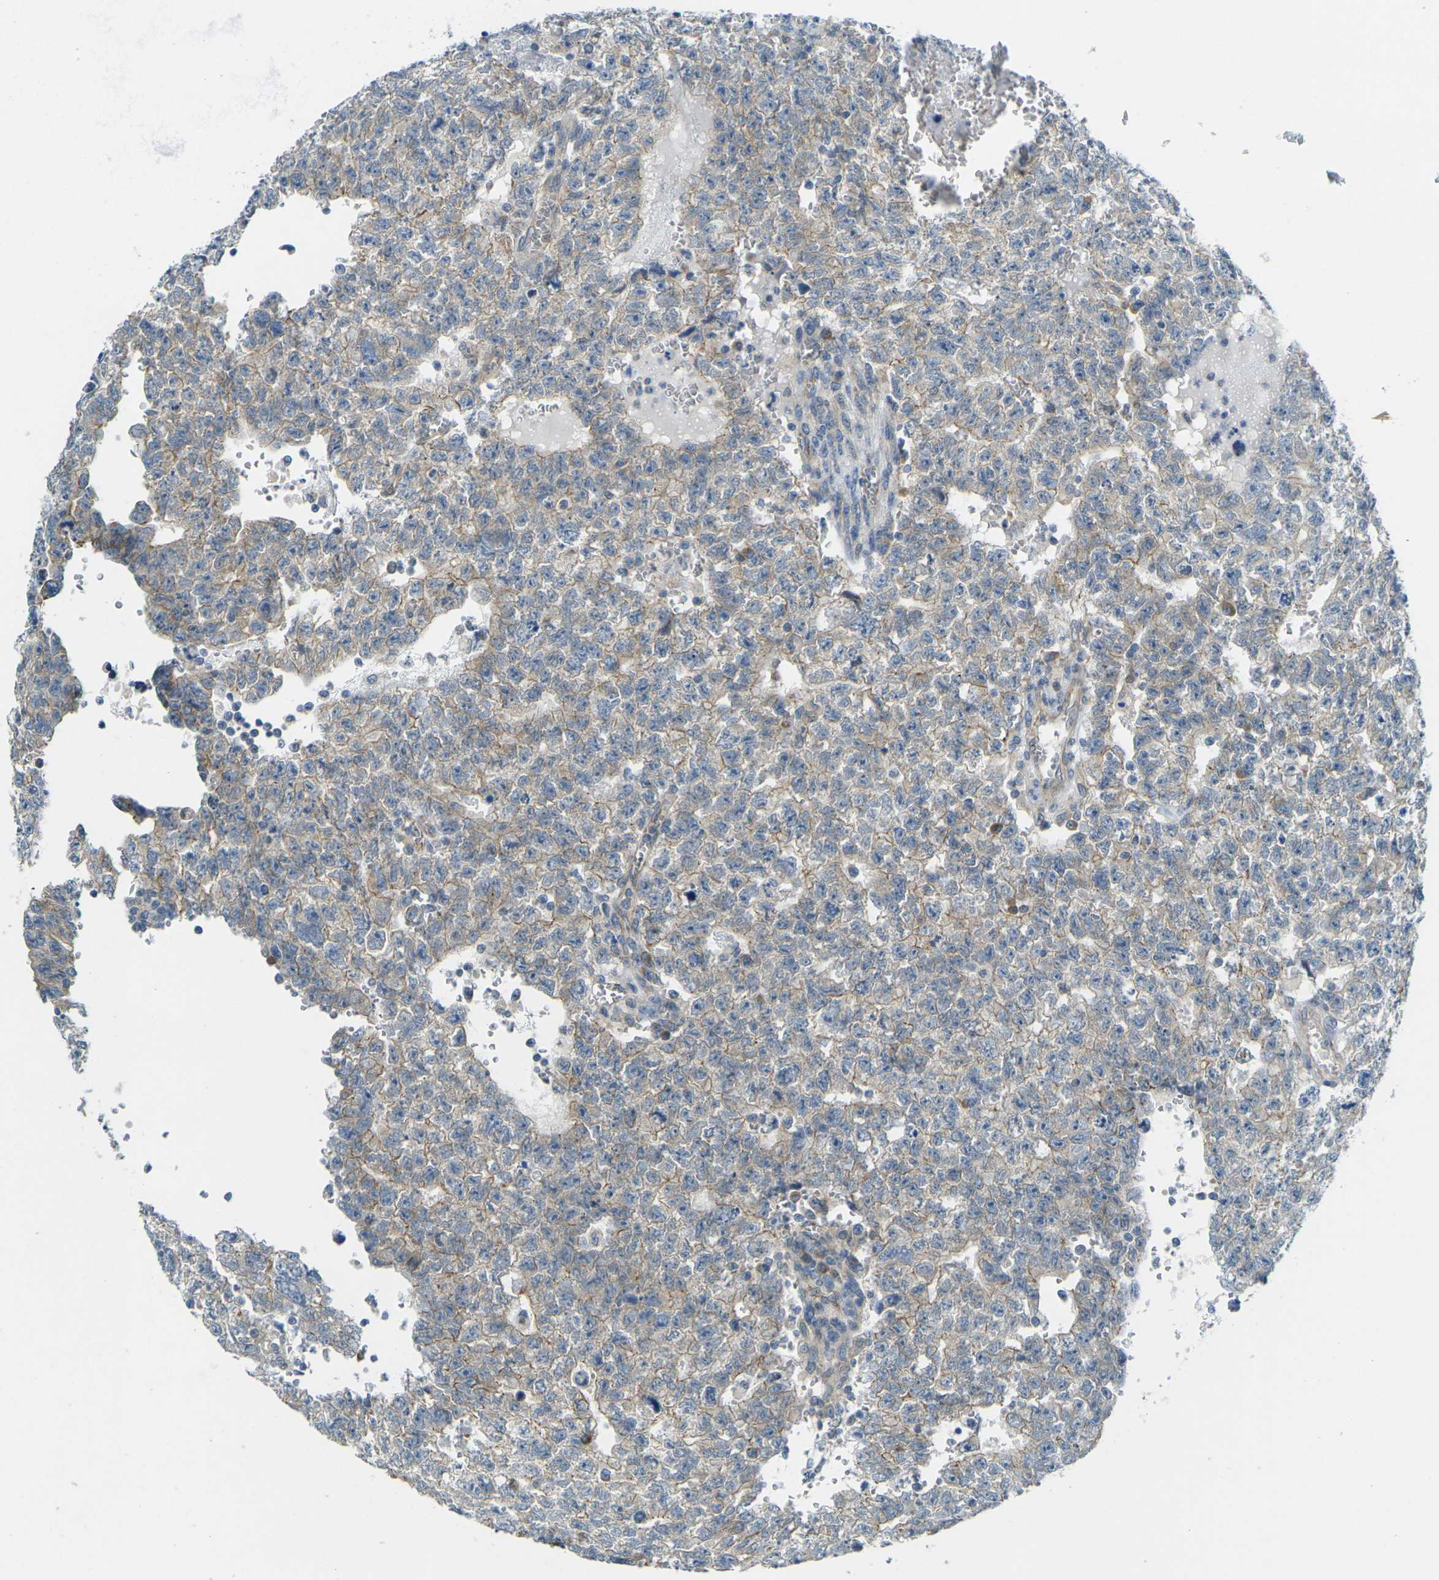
{"staining": {"intensity": "weak", "quantity": "<25%", "location": "cytoplasmic/membranous"}, "tissue": "testis cancer", "cell_type": "Tumor cells", "image_type": "cancer", "snomed": [{"axis": "morphology", "description": "Seminoma, NOS"}, {"axis": "morphology", "description": "Carcinoma, Embryonal, NOS"}, {"axis": "topography", "description": "Testis"}], "caption": "Tumor cells are negative for protein expression in human testis cancer.", "gene": "RHBDD1", "patient": {"sex": "male", "age": 38}}